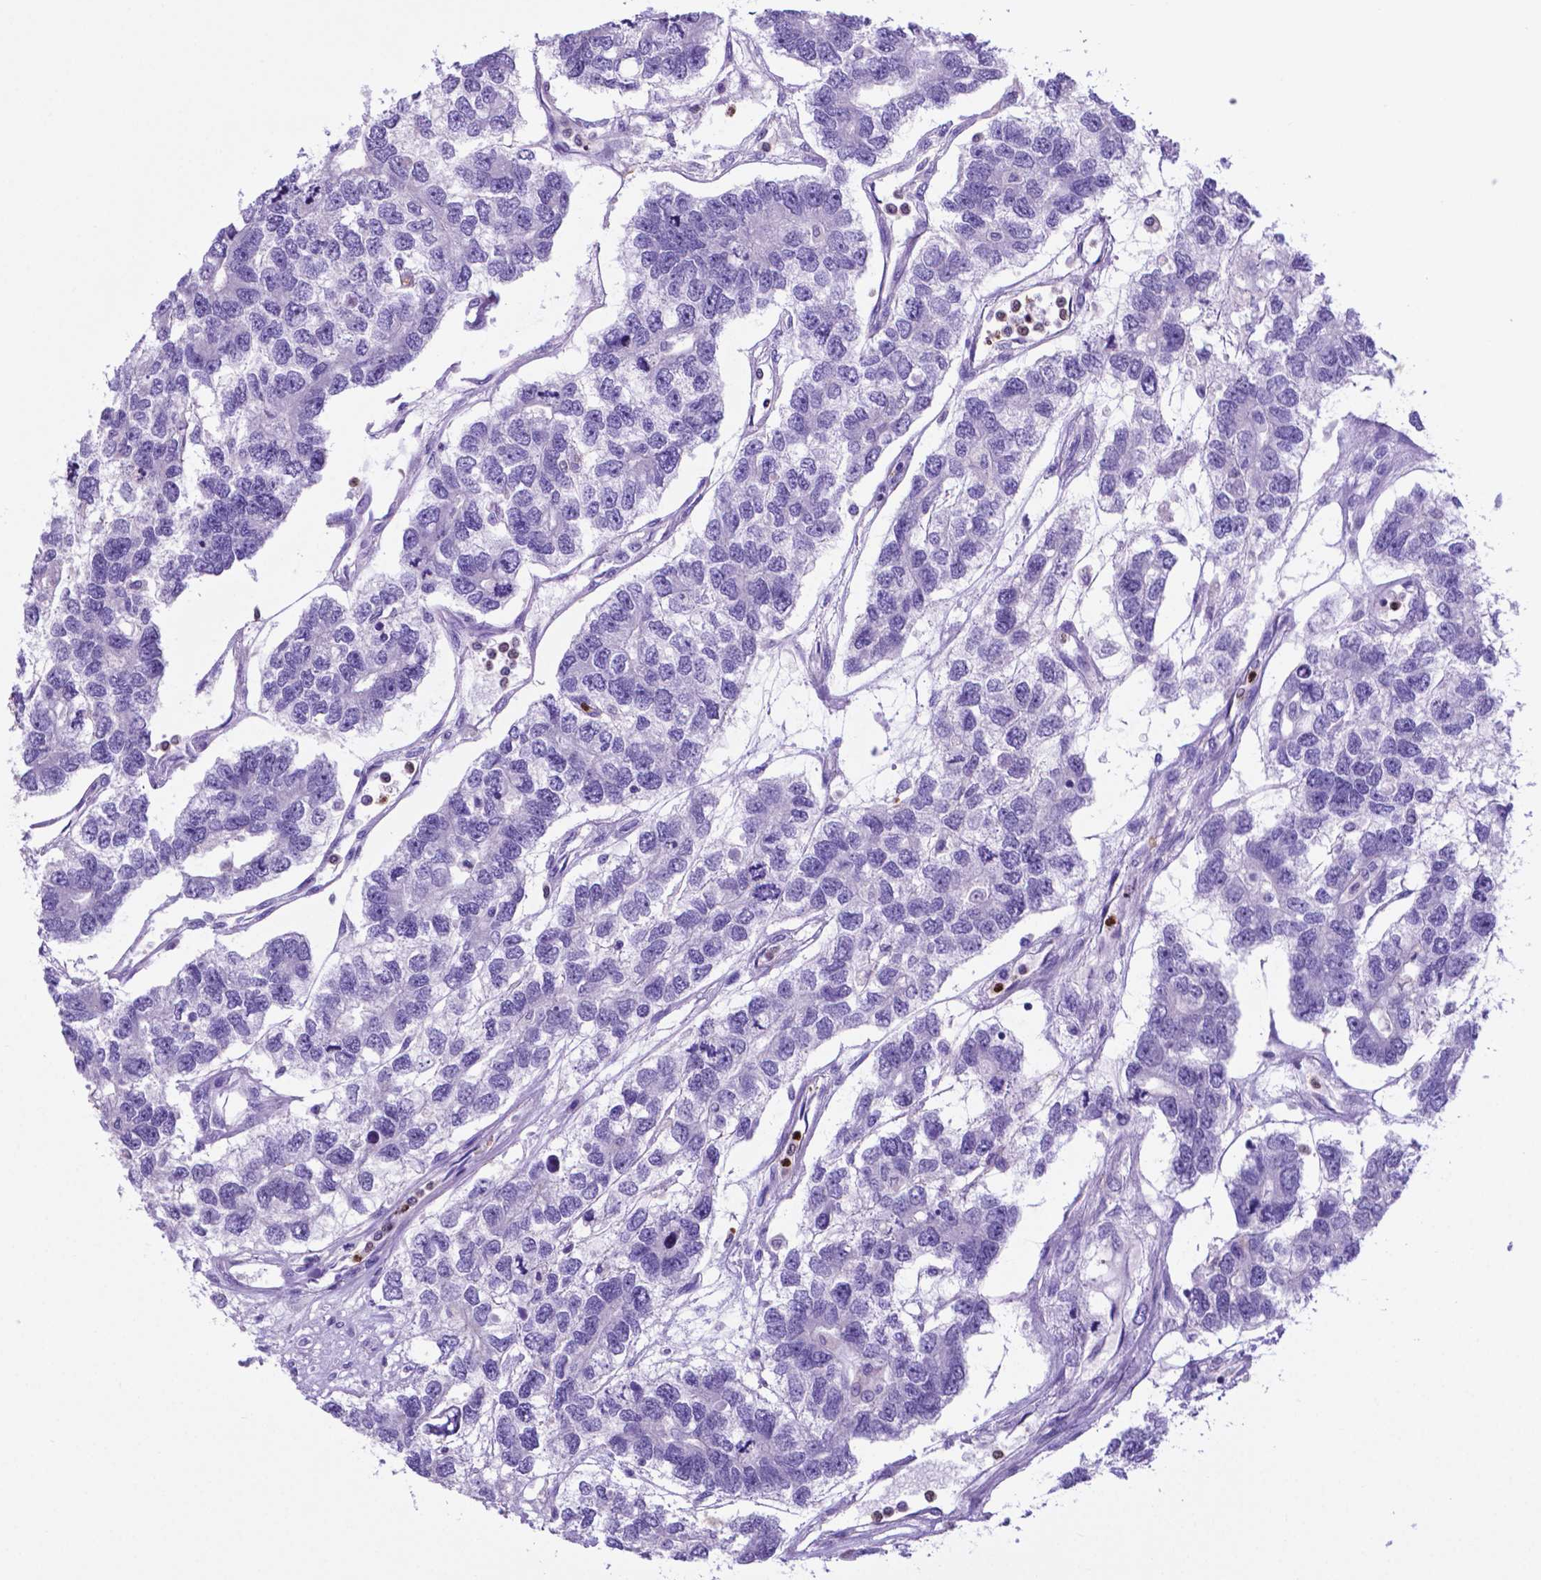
{"staining": {"intensity": "negative", "quantity": "none", "location": "none"}, "tissue": "testis cancer", "cell_type": "Tumor cells", "image_type": "cancer", "snomed": [{"axis": "morphology", "description": "Seminoma, NOS"}, {"axis": "topography", "description": "Testis"}], "caption": "The micrograph exhibits no staining of tumor cells in testis seminoma.", "gene": "LZTR1", "patient": {"sex": "male", "age": 52}}